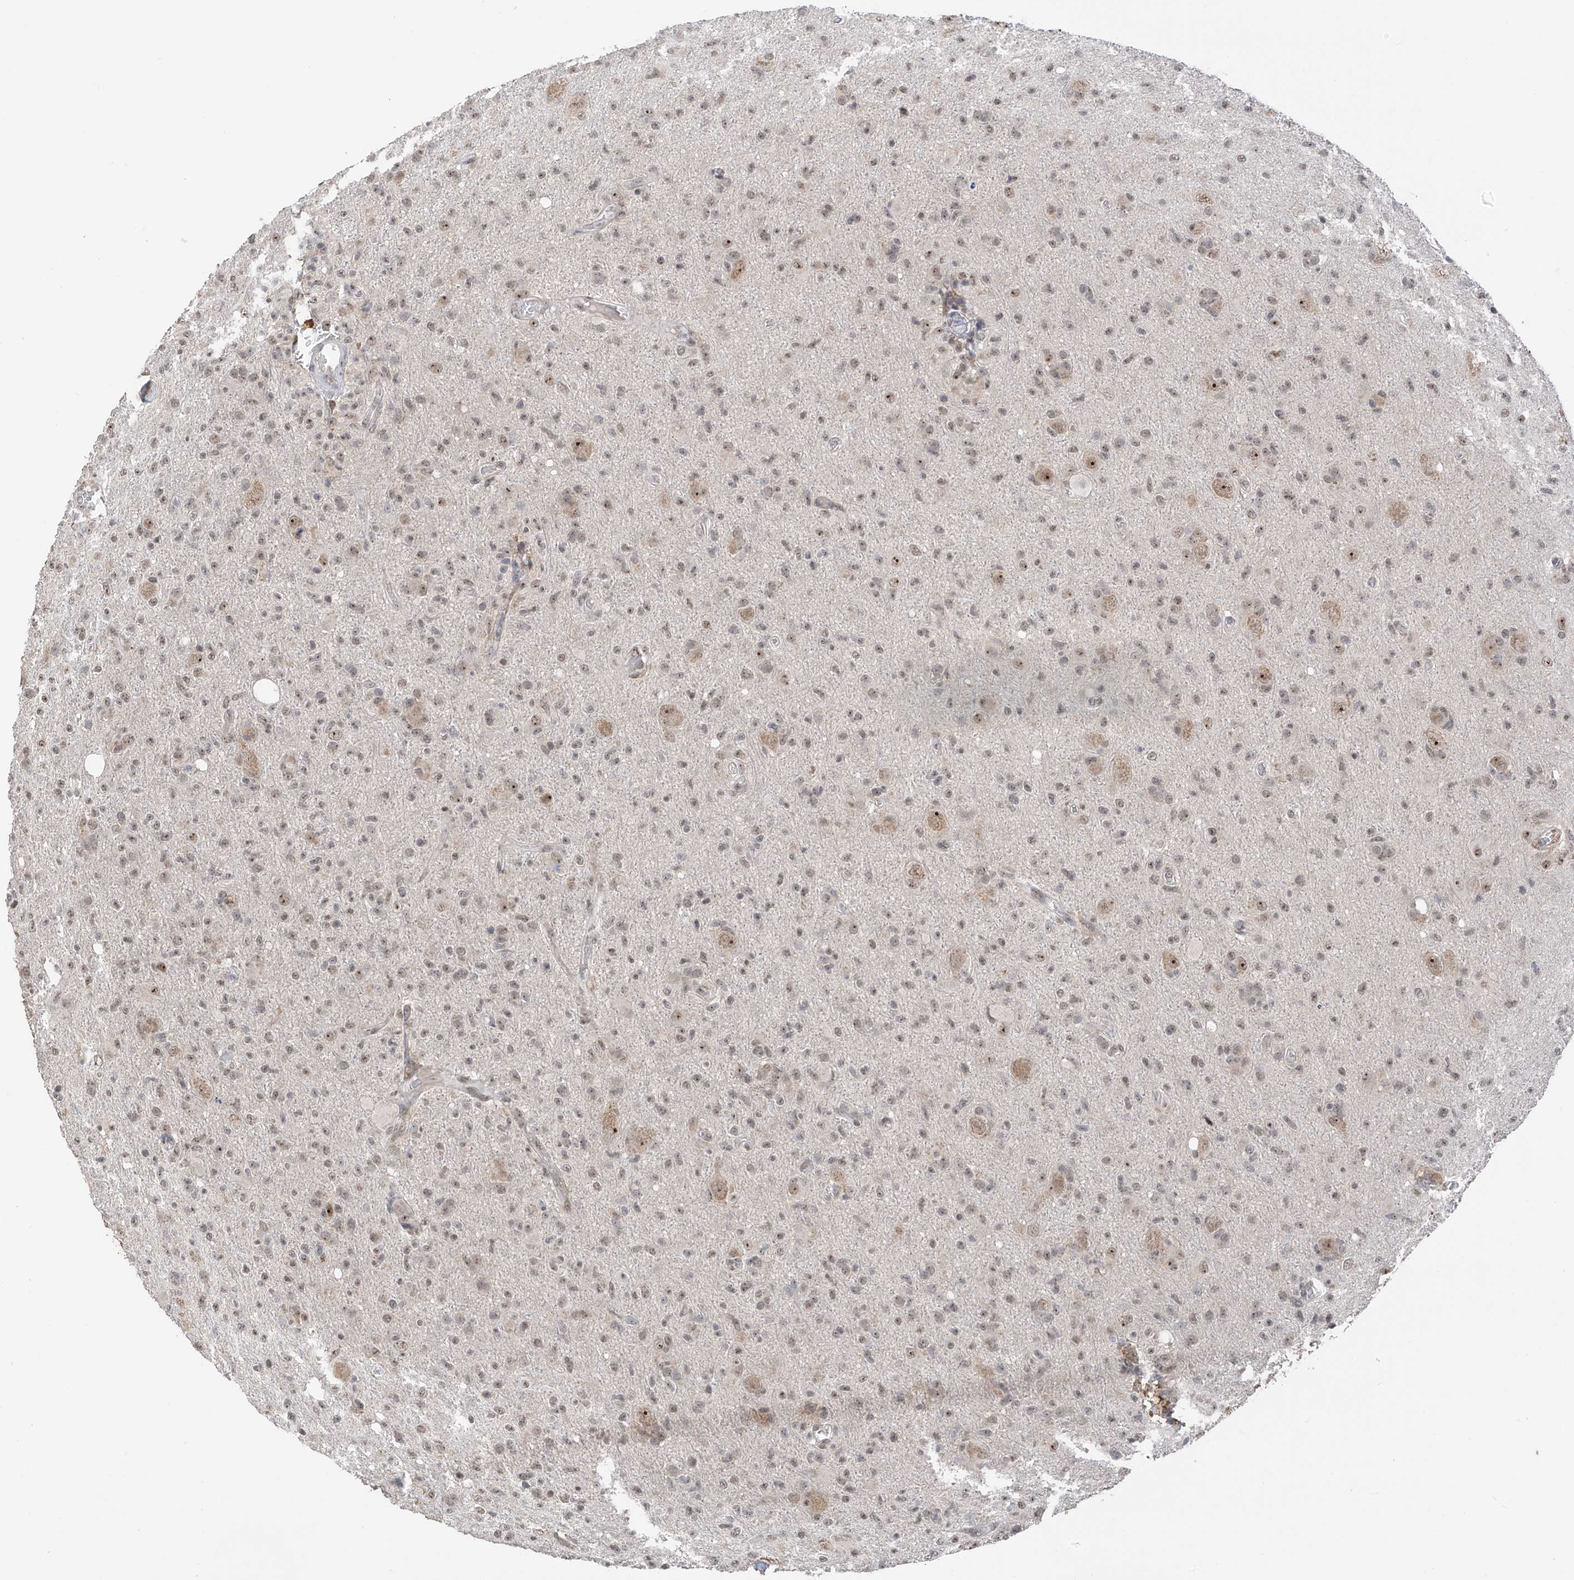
{"staining": {"intensity": "weak", "quantity": "<25%", "location": "nuclear"}, "tissue": "glioma", "cell_type": "Tumor cells", "image_type": "cancer", "snomed": [{"axis": "morphology", "description": "Glioma, malignant, High grade"}, {"axis": "topography", "description": "Brain"}], "caption": "Immunohistochemical staining of human malignant glioma (high-grade) exhibits no significant positivity in tumor cells.", "gene": "C1orf131", "patient": {"sex": "female", "age": 57}}